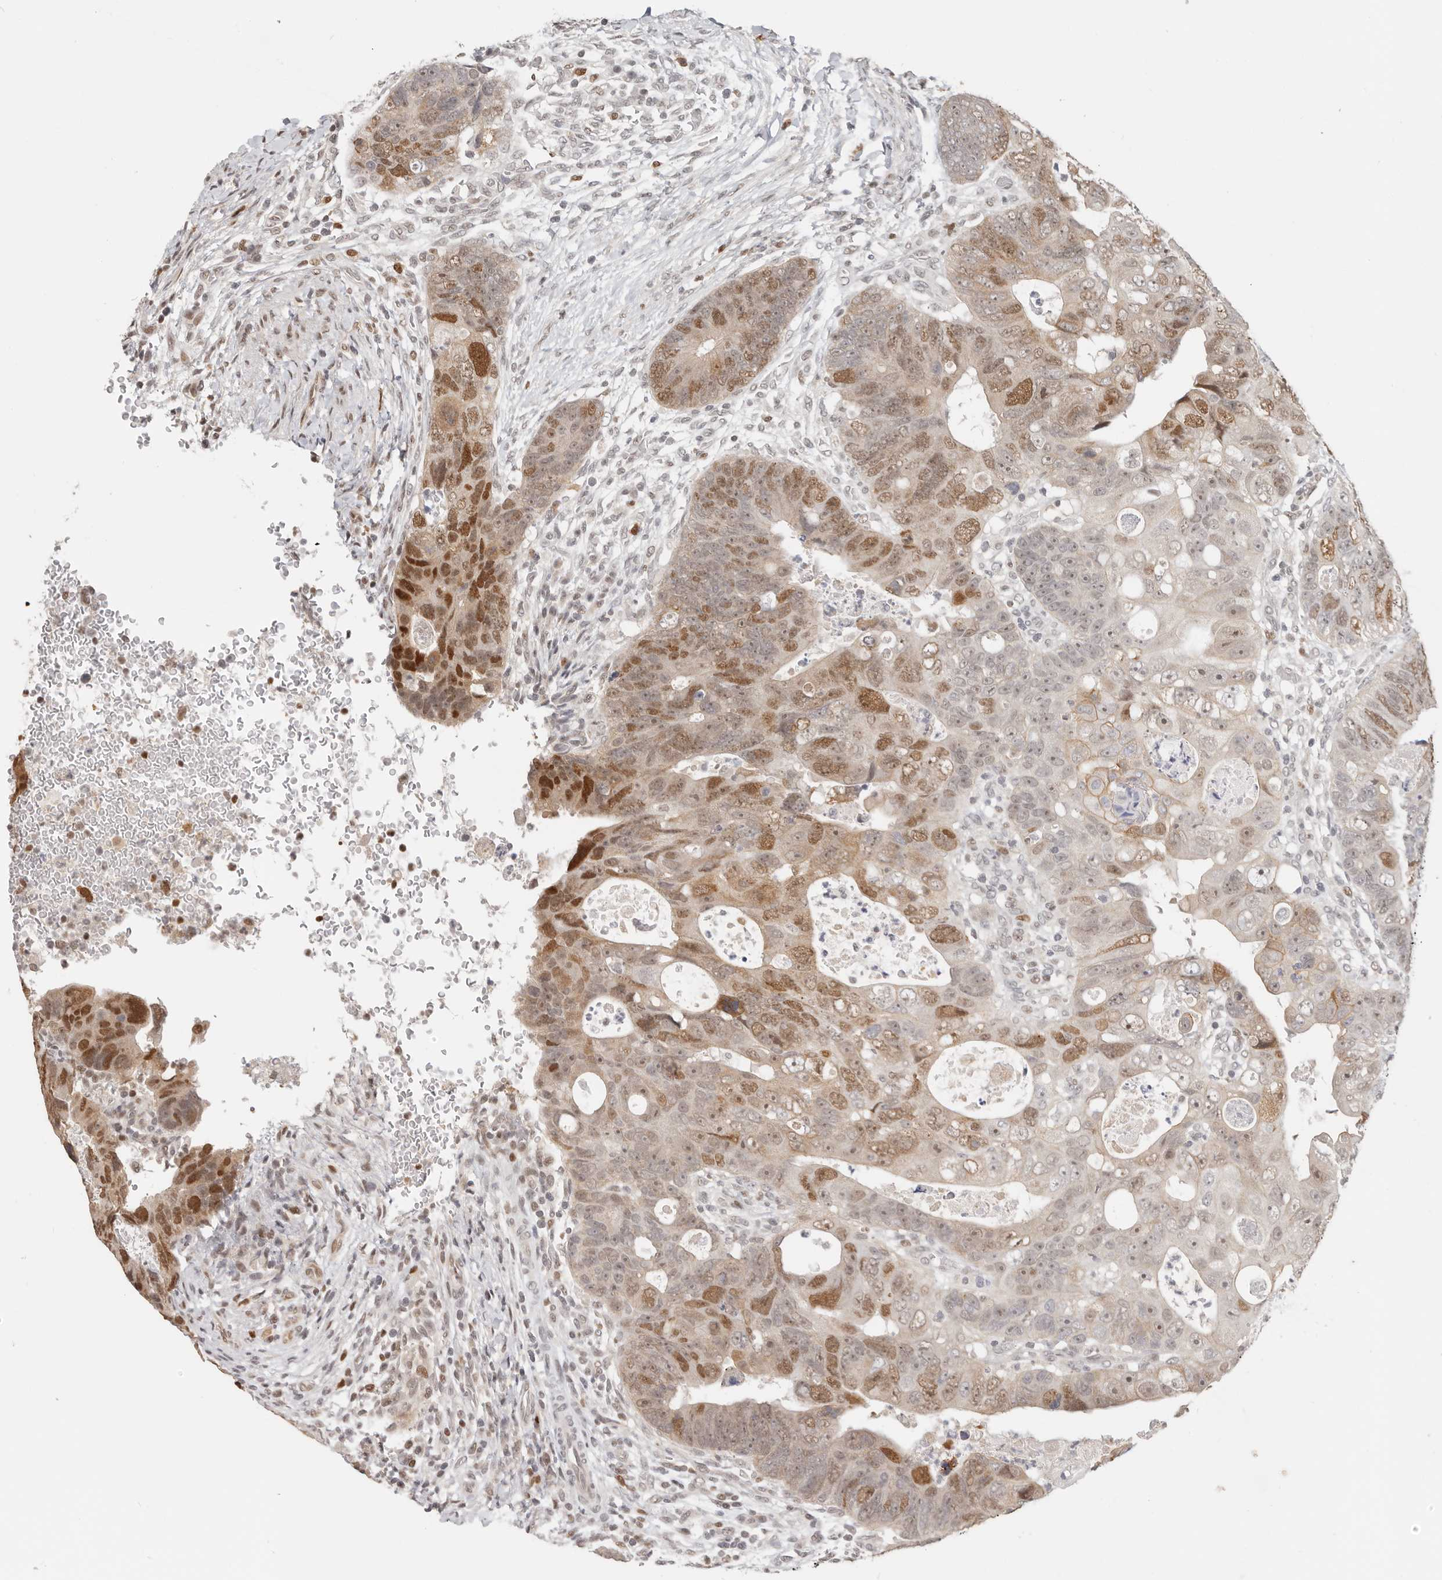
{"staining": {"intensity": "moderate", "quantity": "25%-75%", "location": "nuclear"}, "tissue": "colorectal cancer", "cell_type": "Tumor cells", "image_type": "cancer", "snomed": [{"axis": "morphology", "description": "Adenocarcinoma, NOS"}, {"axis": "topography", "description": "Rectum"}], "caption": "This is an image of immunohistochemistry staining of adenocarcinoma (colorectal), which shows moderate positivity in the nuclear of tumor cells.", "gene": "RFC2", "patient": {"sex": "male", "age": 59}}